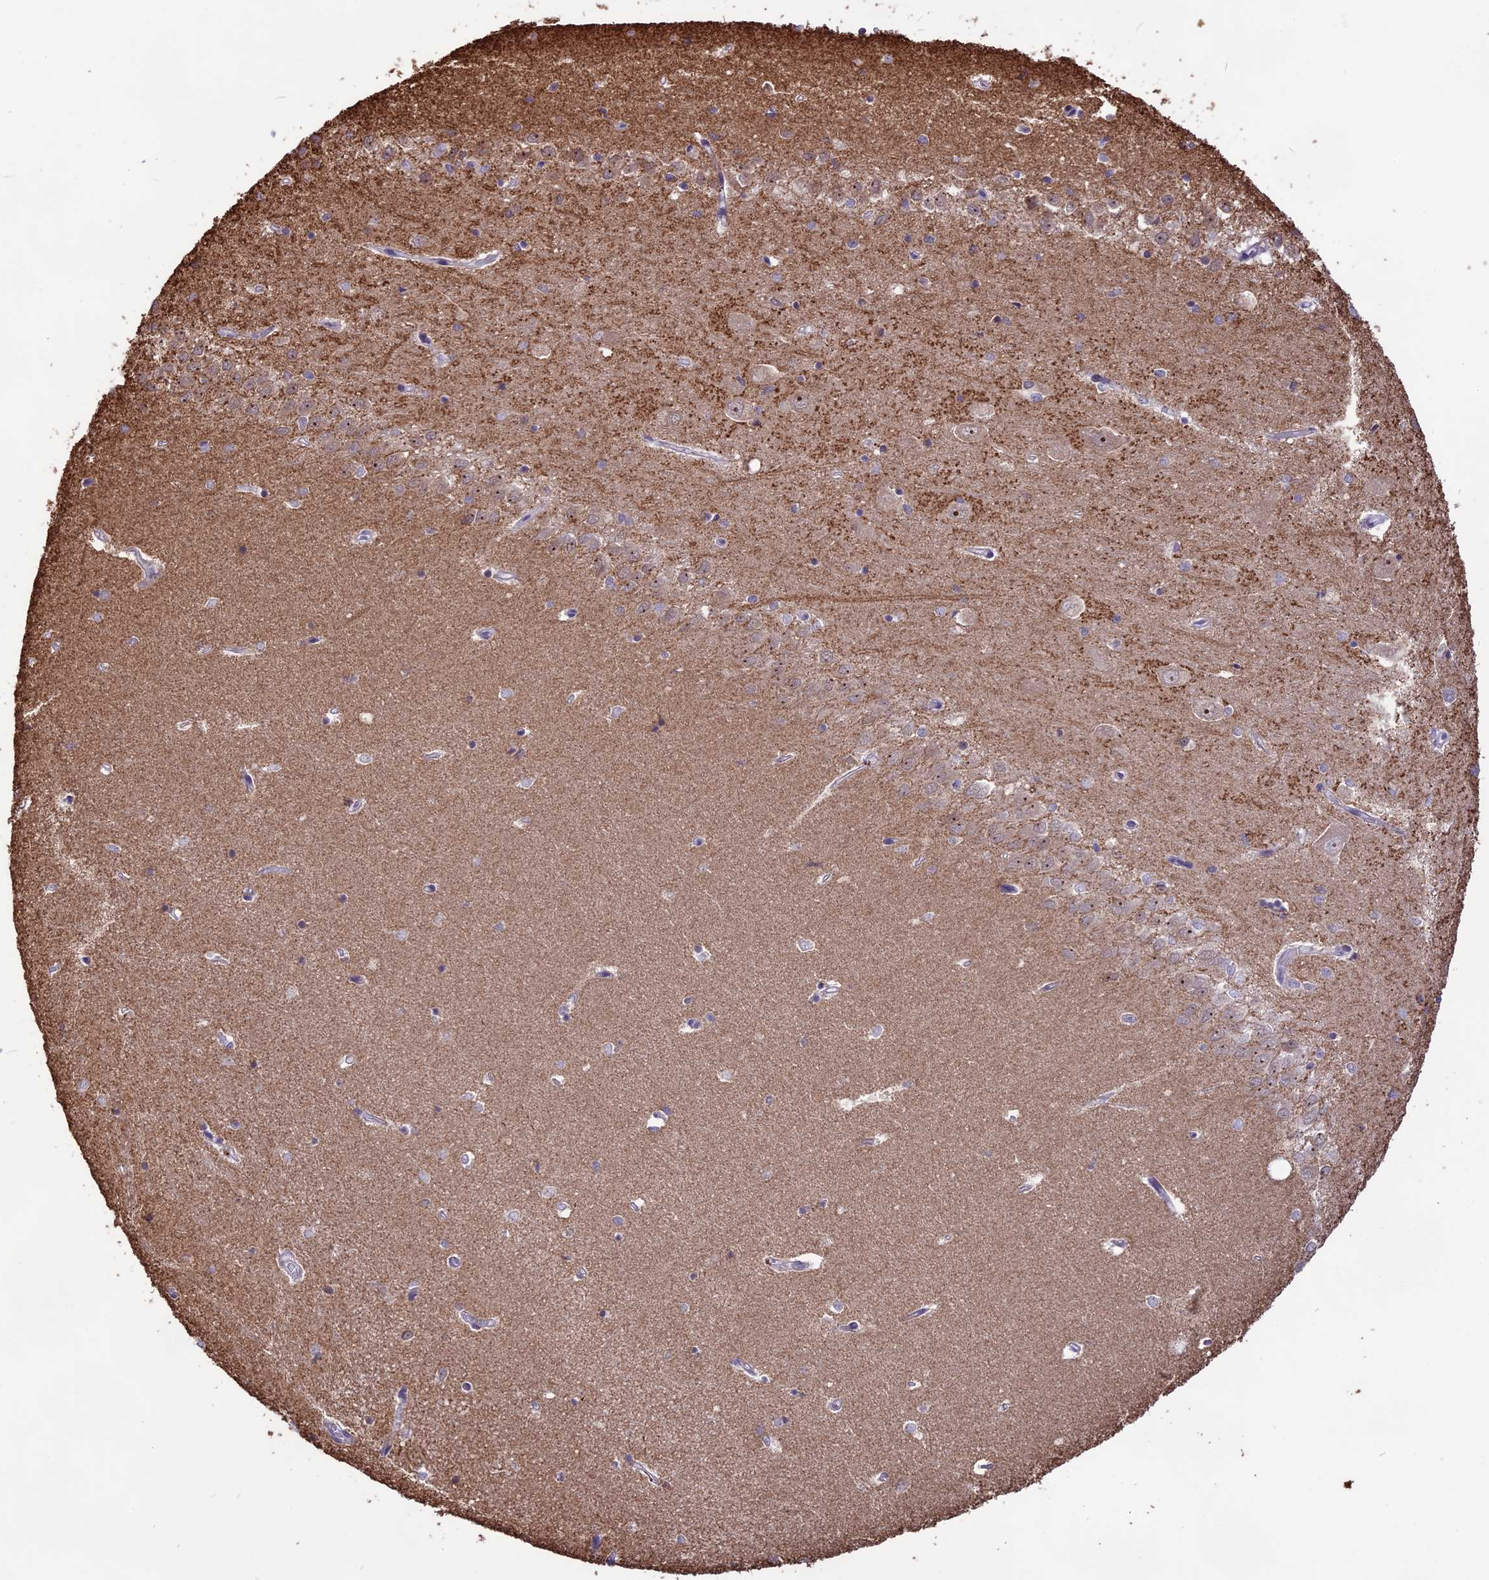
{"staining": {"intensity": "negative", "quantity": "none", "location": "none"}, "tissue": "hippocampus", "cell_type": "Glial cells", "image_type": "normal", "snomed": [{"axis": "morphology", "description": "Normal tissue, NOS"}, {"axis": "topography", "description": "Hippocampus"}], "caption": "Protein analysis of normal hippocampus shows no significant expression in glial cells.", "gene": "CMSS1", "patient": {"sex": "female", "age": 64}}